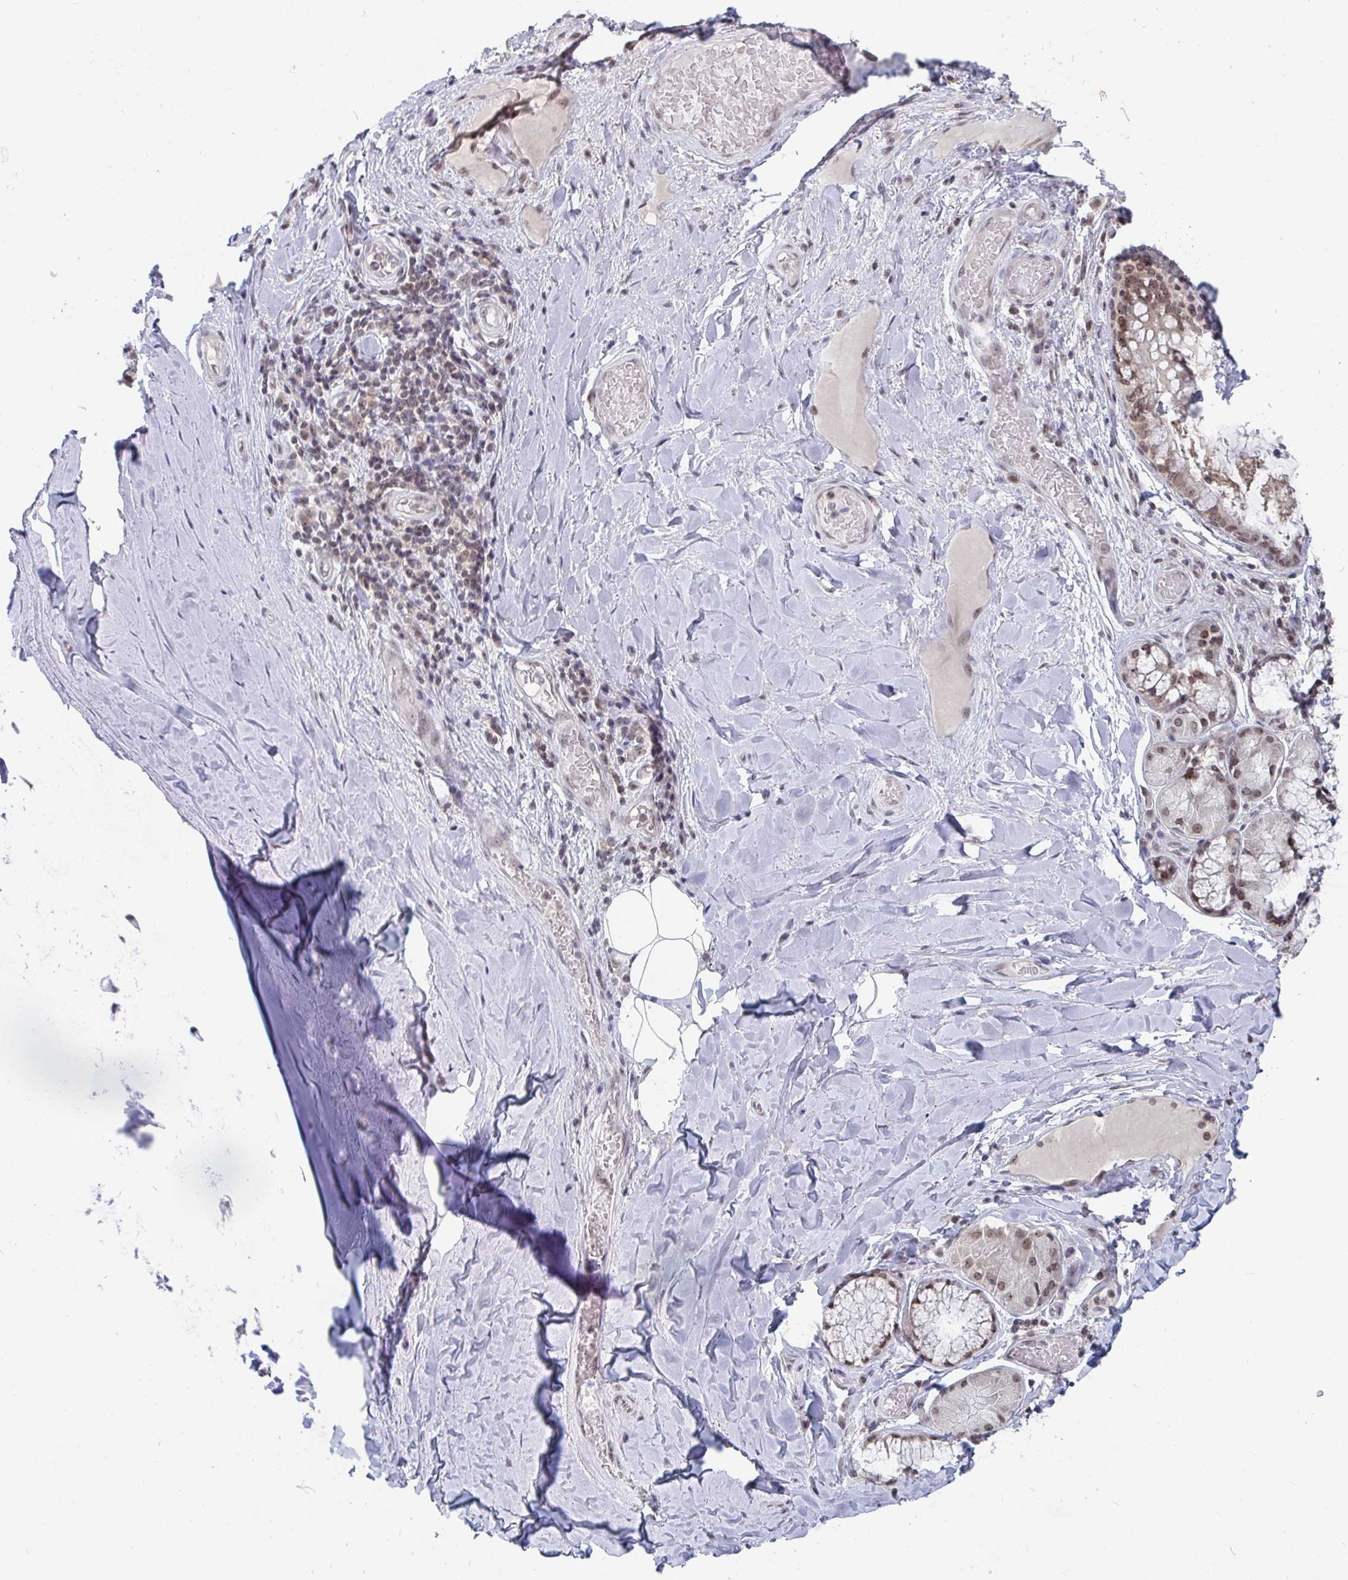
{"staining": {"intensity": "weak", "quantity": "<25%", "location": "nuclear"}, "tissue": "adipose tissue", "cell_type": "Adipocytes", "image_type": "normal", "snomed": [{"axis": "morphology", "description": "Normal tissue, NOS"}, {"axis": "topography", "description": "Cartilage tissue"}, {"axis": "topography", "description": "Bronchus"}], "caption": "Image shows no protein positivity in adipocytes of benign adipose tissue.", "gene": "TRIP12", "patient": {"sex": "male", "age": 64}}